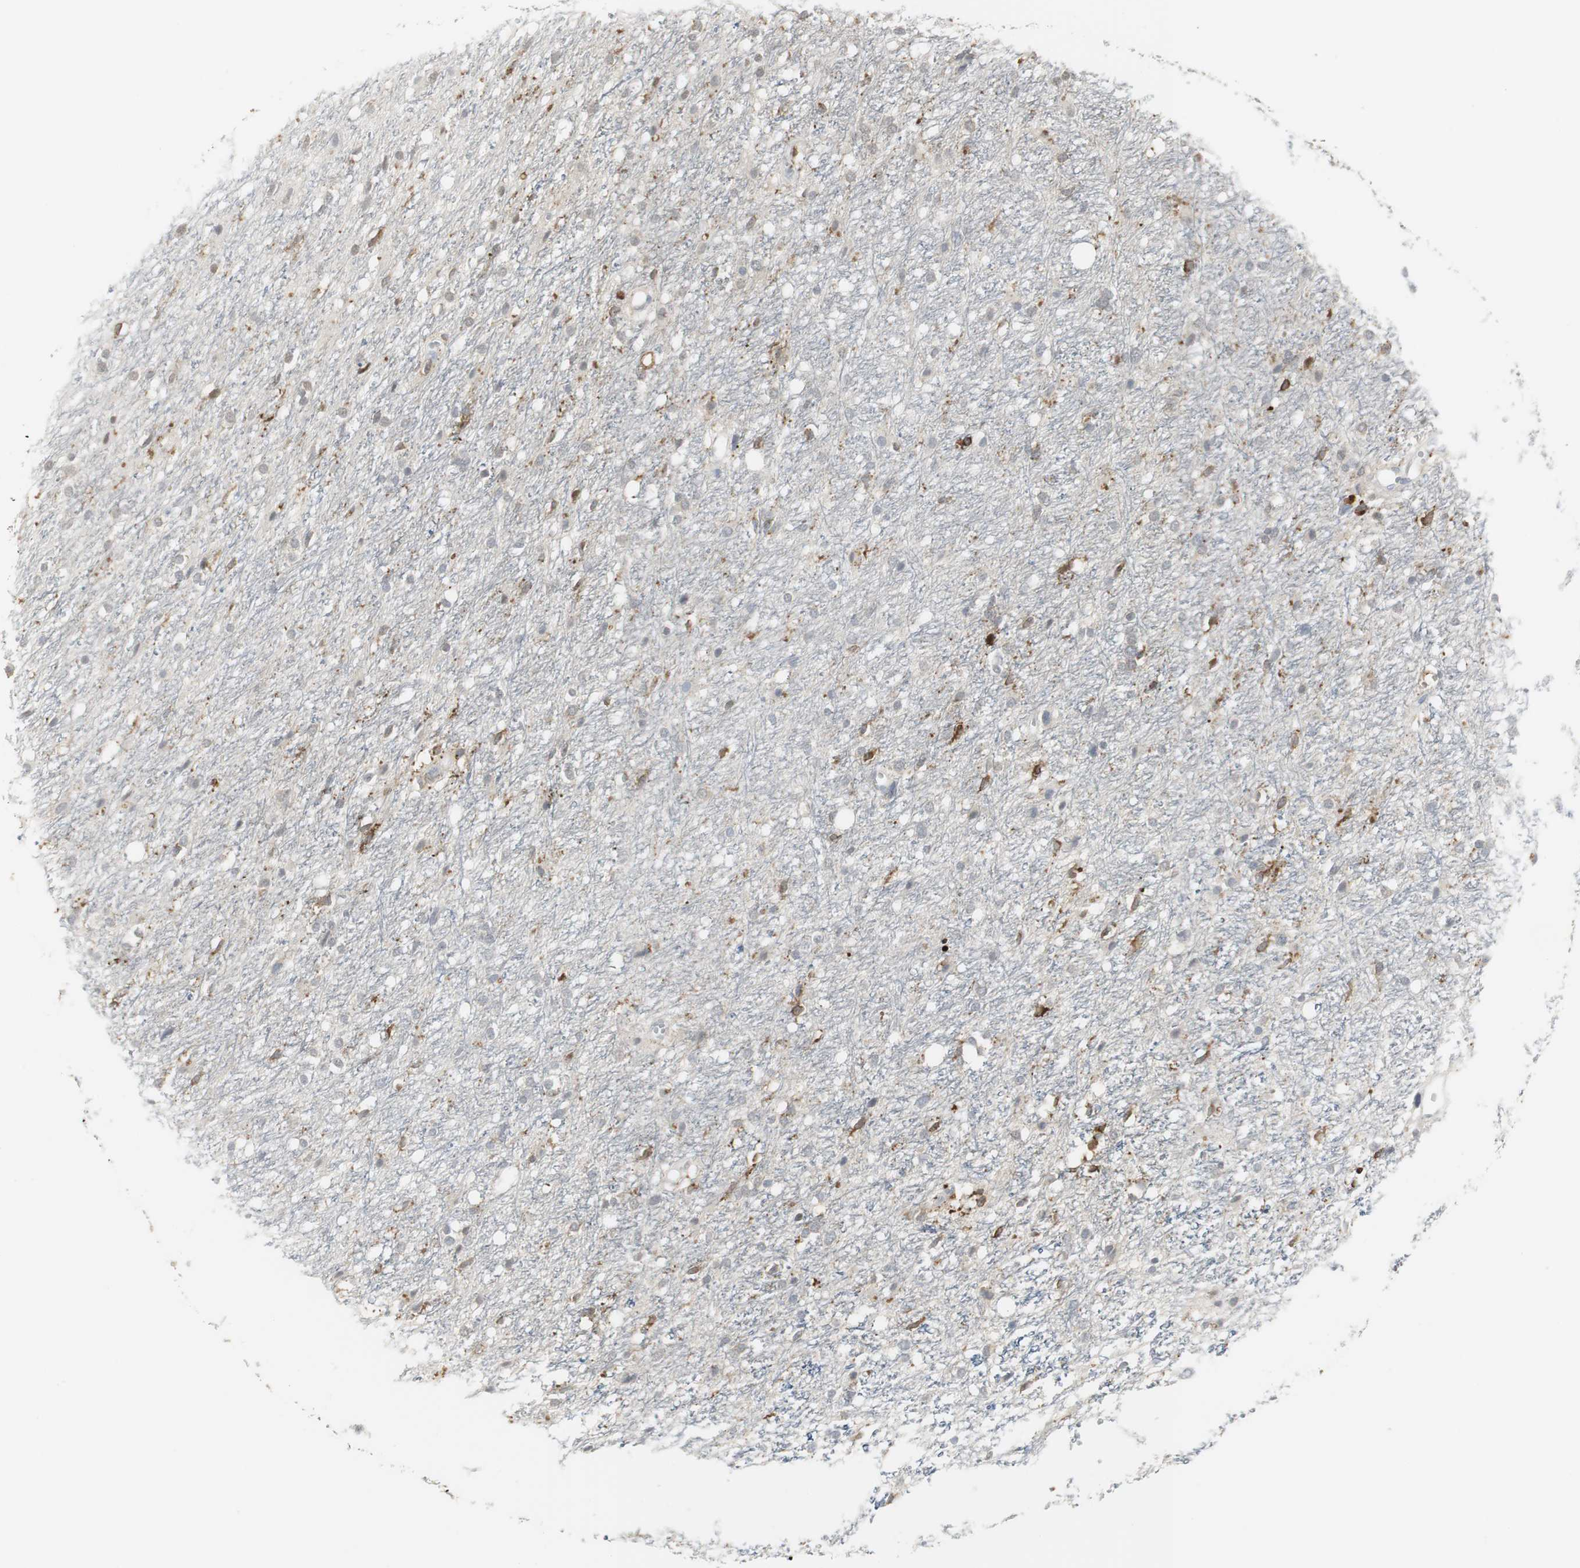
{"staining": {"intensity": "negative", "quantity": "none", "location": "none"}, "tissue": "glioma", "cell_type": "Tumor cells", "image_type": "cancer", "snomed": [{"axis": "morphology", "description": "Glioma, malignant, High grade"}, {"axis": "topography", "description": "Brain"}], "caption": "There is no significant expression in tumor cells of high-grade glioma (malignant).", "gene": "PI15", "patient": {"sex": "female", "age": 59}}